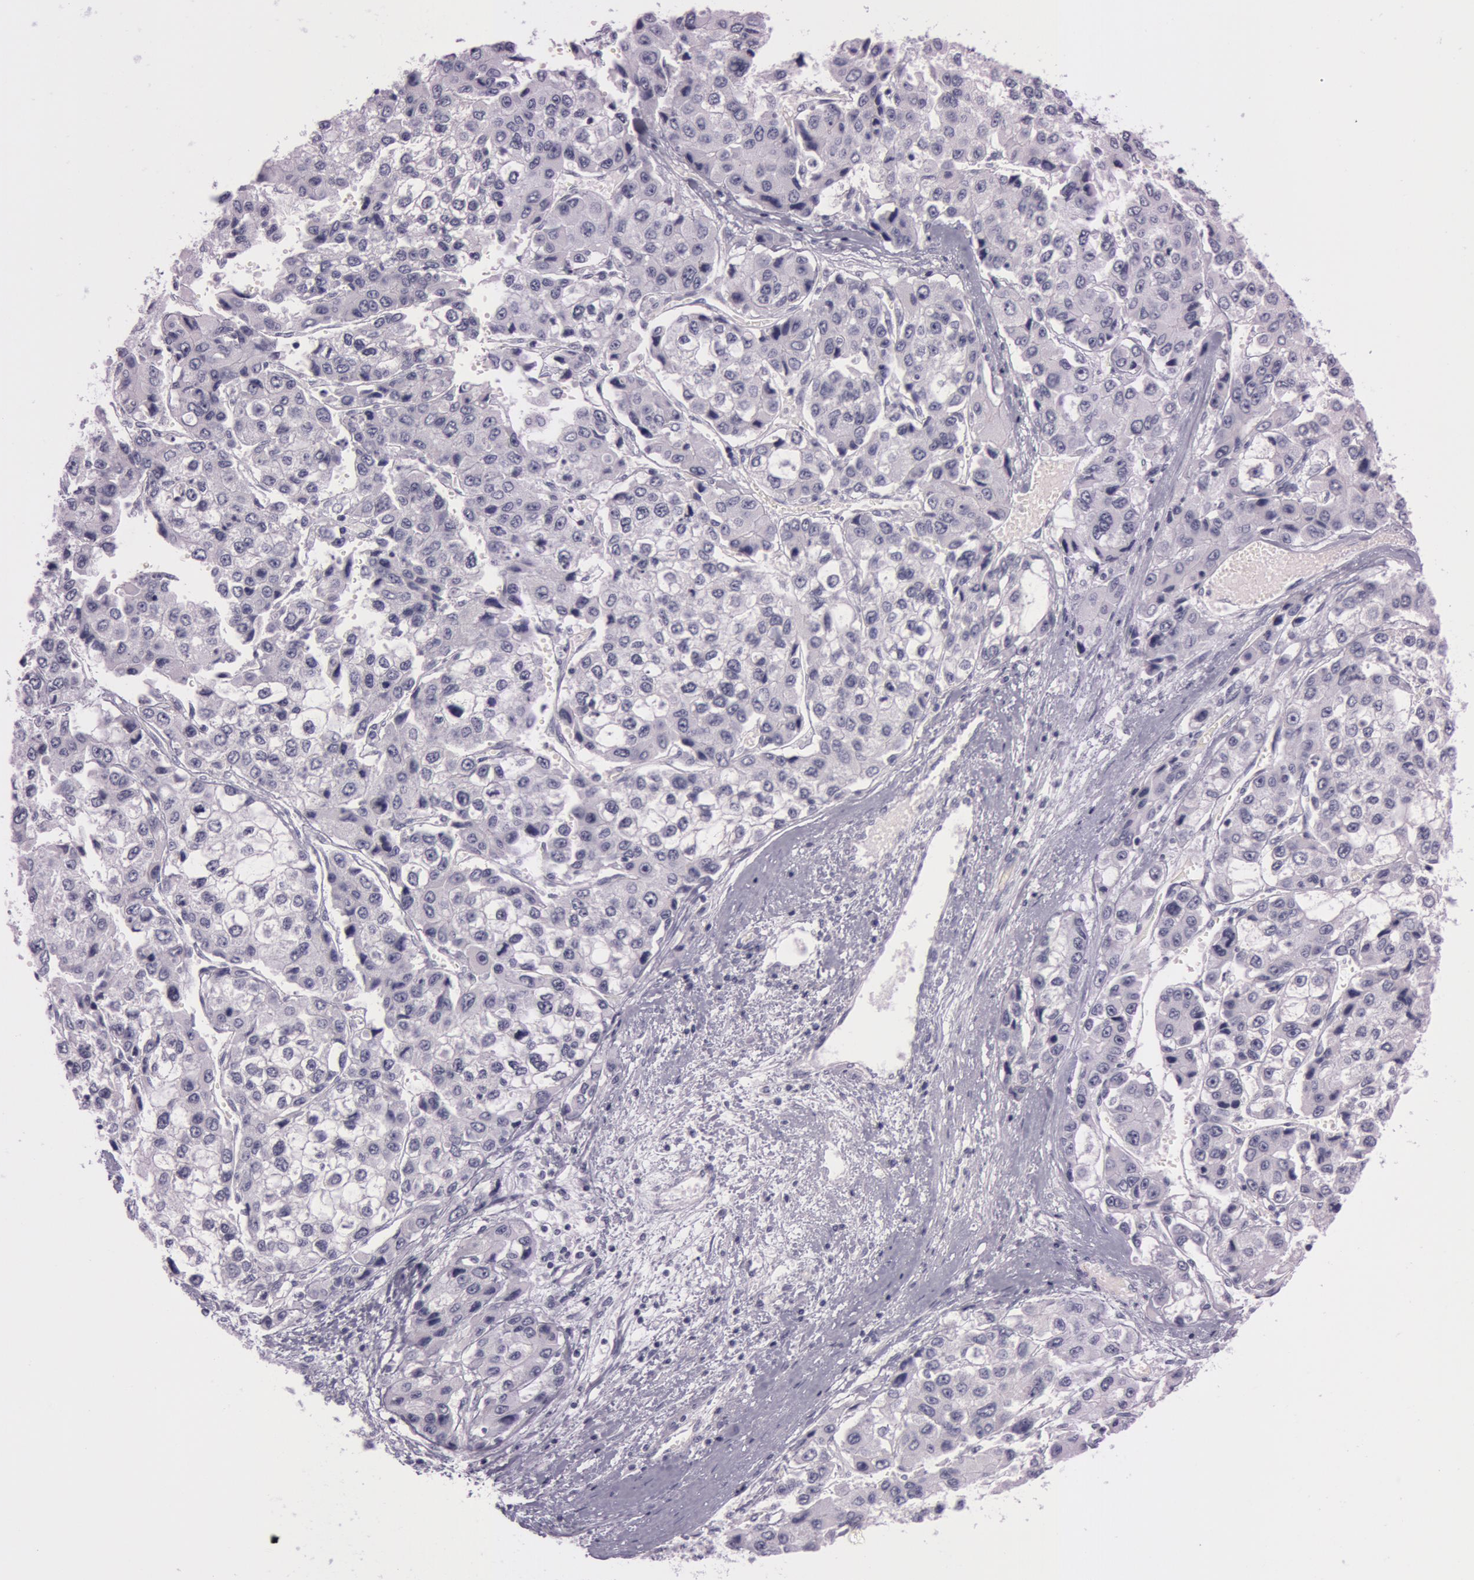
{"staining": {"intensity": "negative", "quantity": "none", "location": "none"}, "tissue": "liver cancer", "cell_type": "Tumor cells", "image_type": "cancer", "snomed": [{"axis": "morphology", "description": "Carcinoma, Hepatocellular, NOS"}, {"axis": "topography", "description": "Liver"}], "caption": "An image of liver hepatocellular carcinoma stained for a protein shows no brown staining in tumor cells. Nuclei are stained in blue.", "gene": "S100A7", "patient": {"sex": "female", "age": 66}}